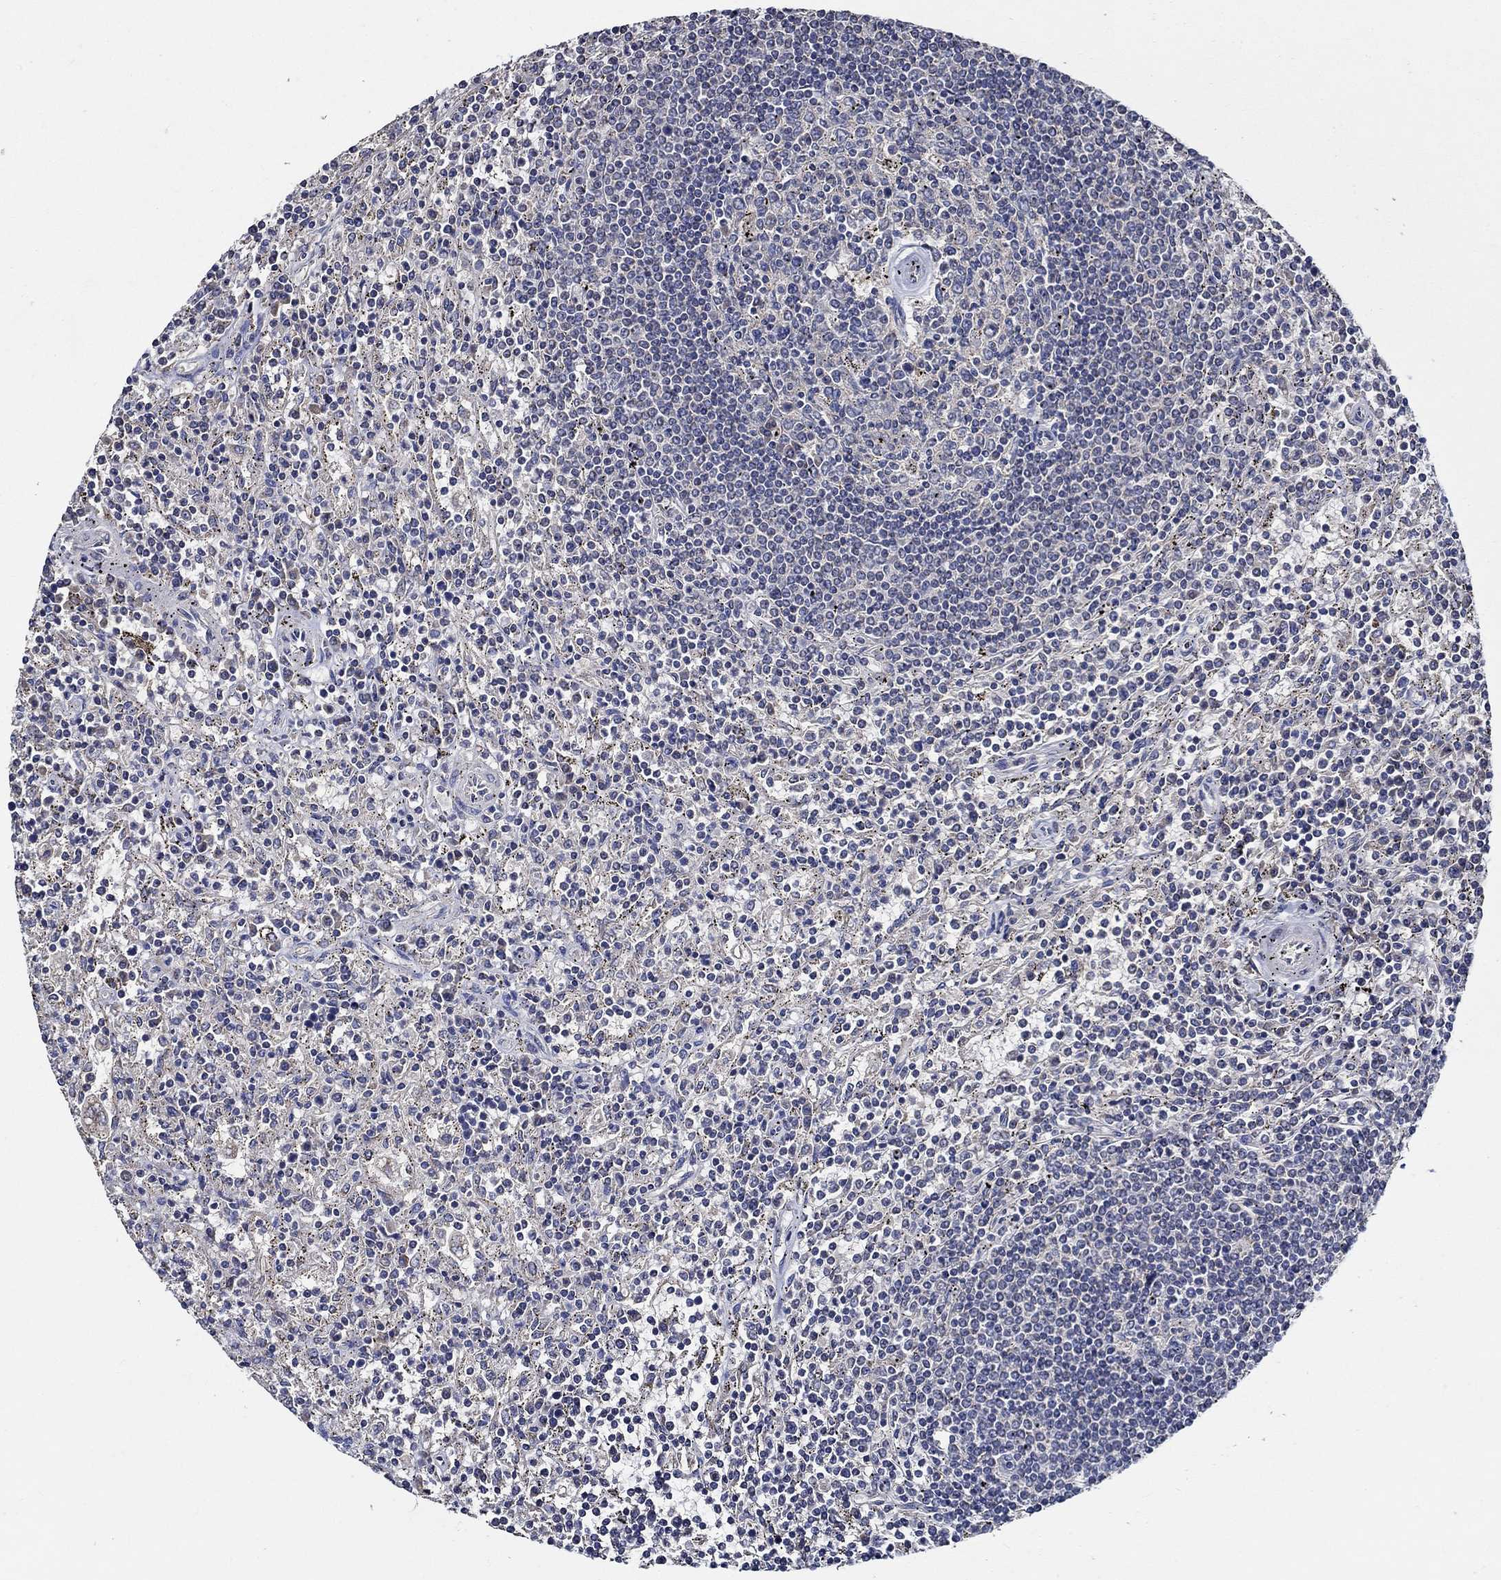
{"staining": {"intensity": "negative", "quantity": "none", "location": "none"}, "tissue": "lymphoma", "cell_type": "Tumor cells", "image_type": "cancer", "snomed": [{"axis": "morphology", "description": "Malignant lymphoma, non-Hodgkin's type, Low grade"}, {"axis": "topography", "description": "Spleen"}], "caption": "Tumor cells are negative for brown protein staining in lymphoma. Brightfield microscopy of immunohistochemistry (IHC) stained with DAB (brown) and hematoxylin (blue), captured at high magnification.", "gene": "WDR53", "patient": {"sex": "male", "age": 62}}